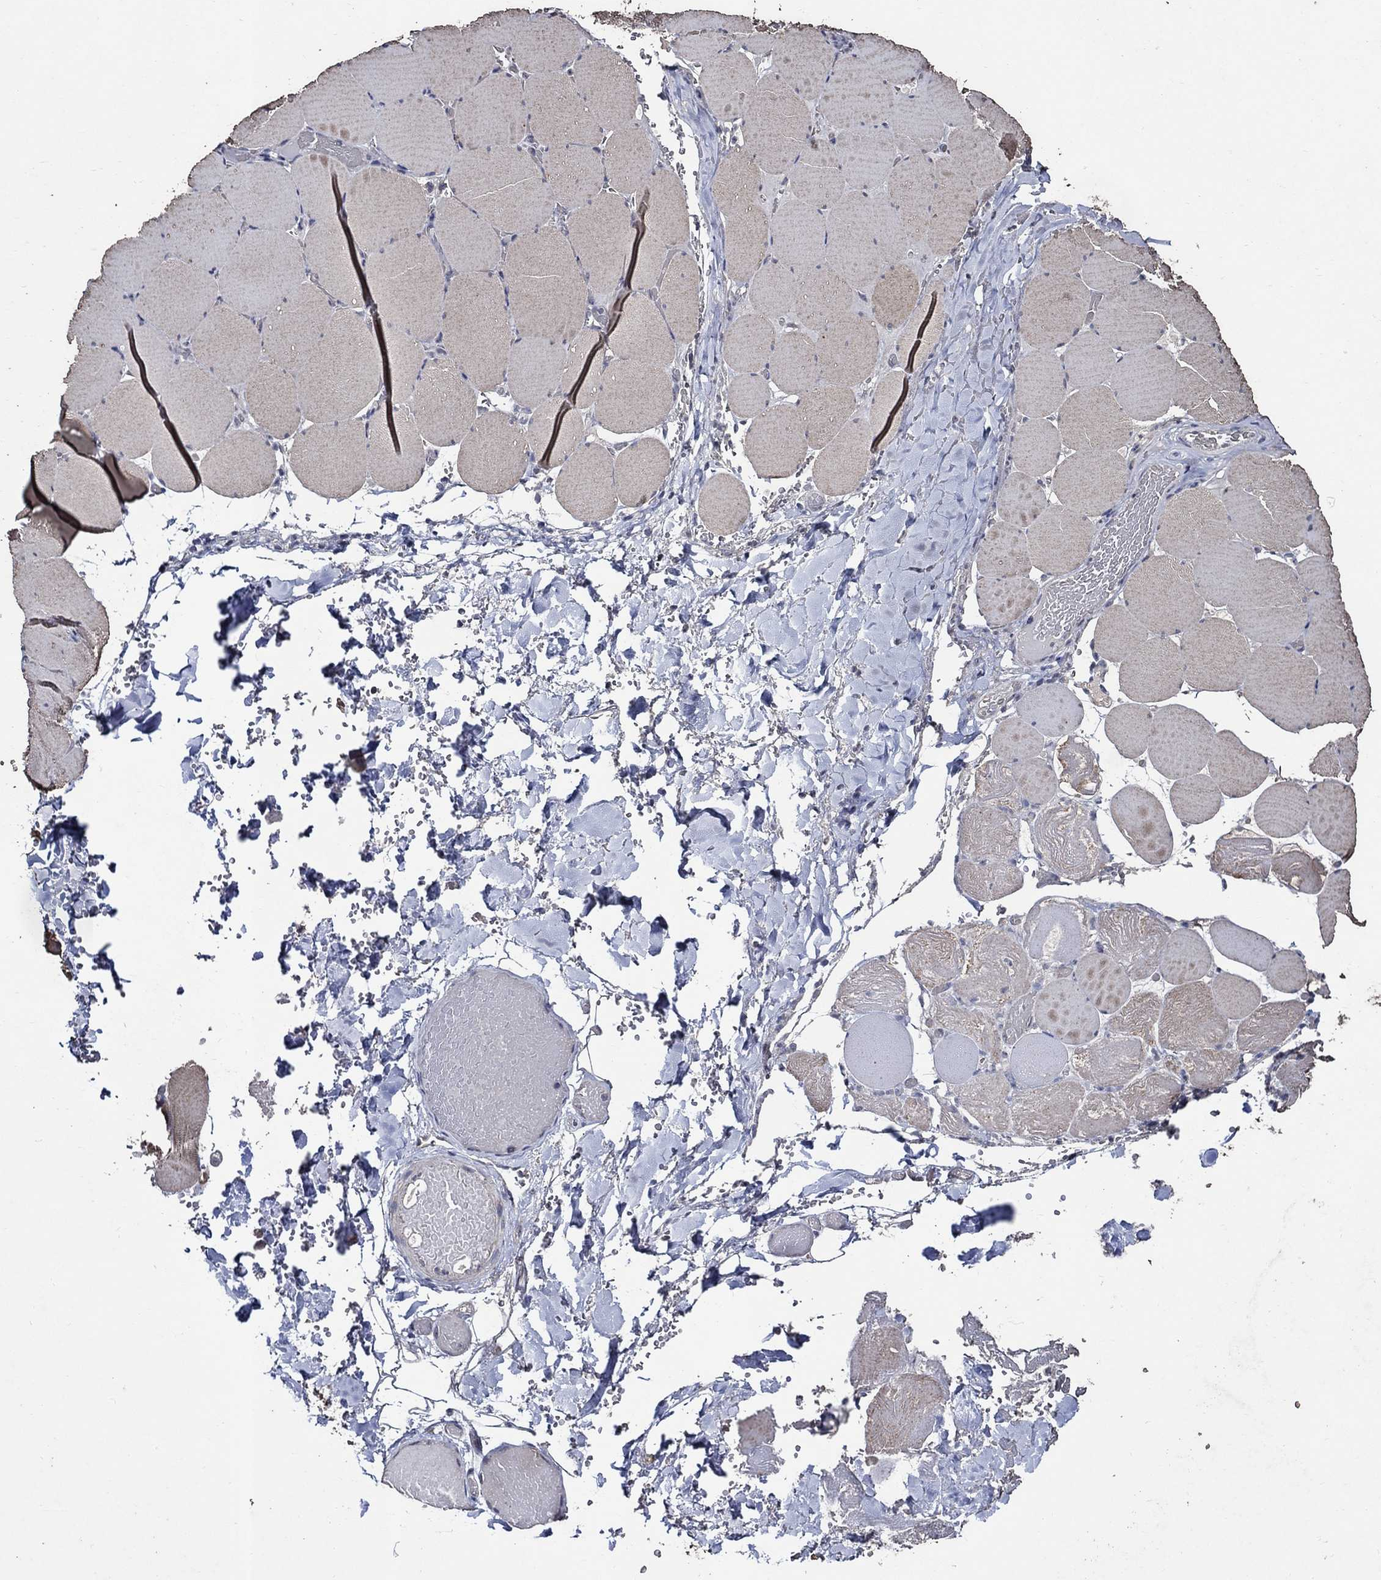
{"staining": {"intensity": "weak", "quantity": "25%-75%", "location": "cytoplasmic/membranous"}, "tissue": "skeletal muscle", "cell_type": "Myocytes", "image_type": "normal", "snomed": [{"axis": "morphology", "description": "Normal tissue, NOS"}, {"axis": "morphology", "description": "Malignant melanoma, Metastatic site"}, {"axis": "topography", "description": "Skeletal muscle"}], "caption": "About 25%-75% of myocytes in unremarkable skeletal muscle display weak cytoplasmic/membranous protein staining as visualized by brown immunohistochemical staining.", "gene": "HAP1", "patient": {"sex": "male", "age": 50}}